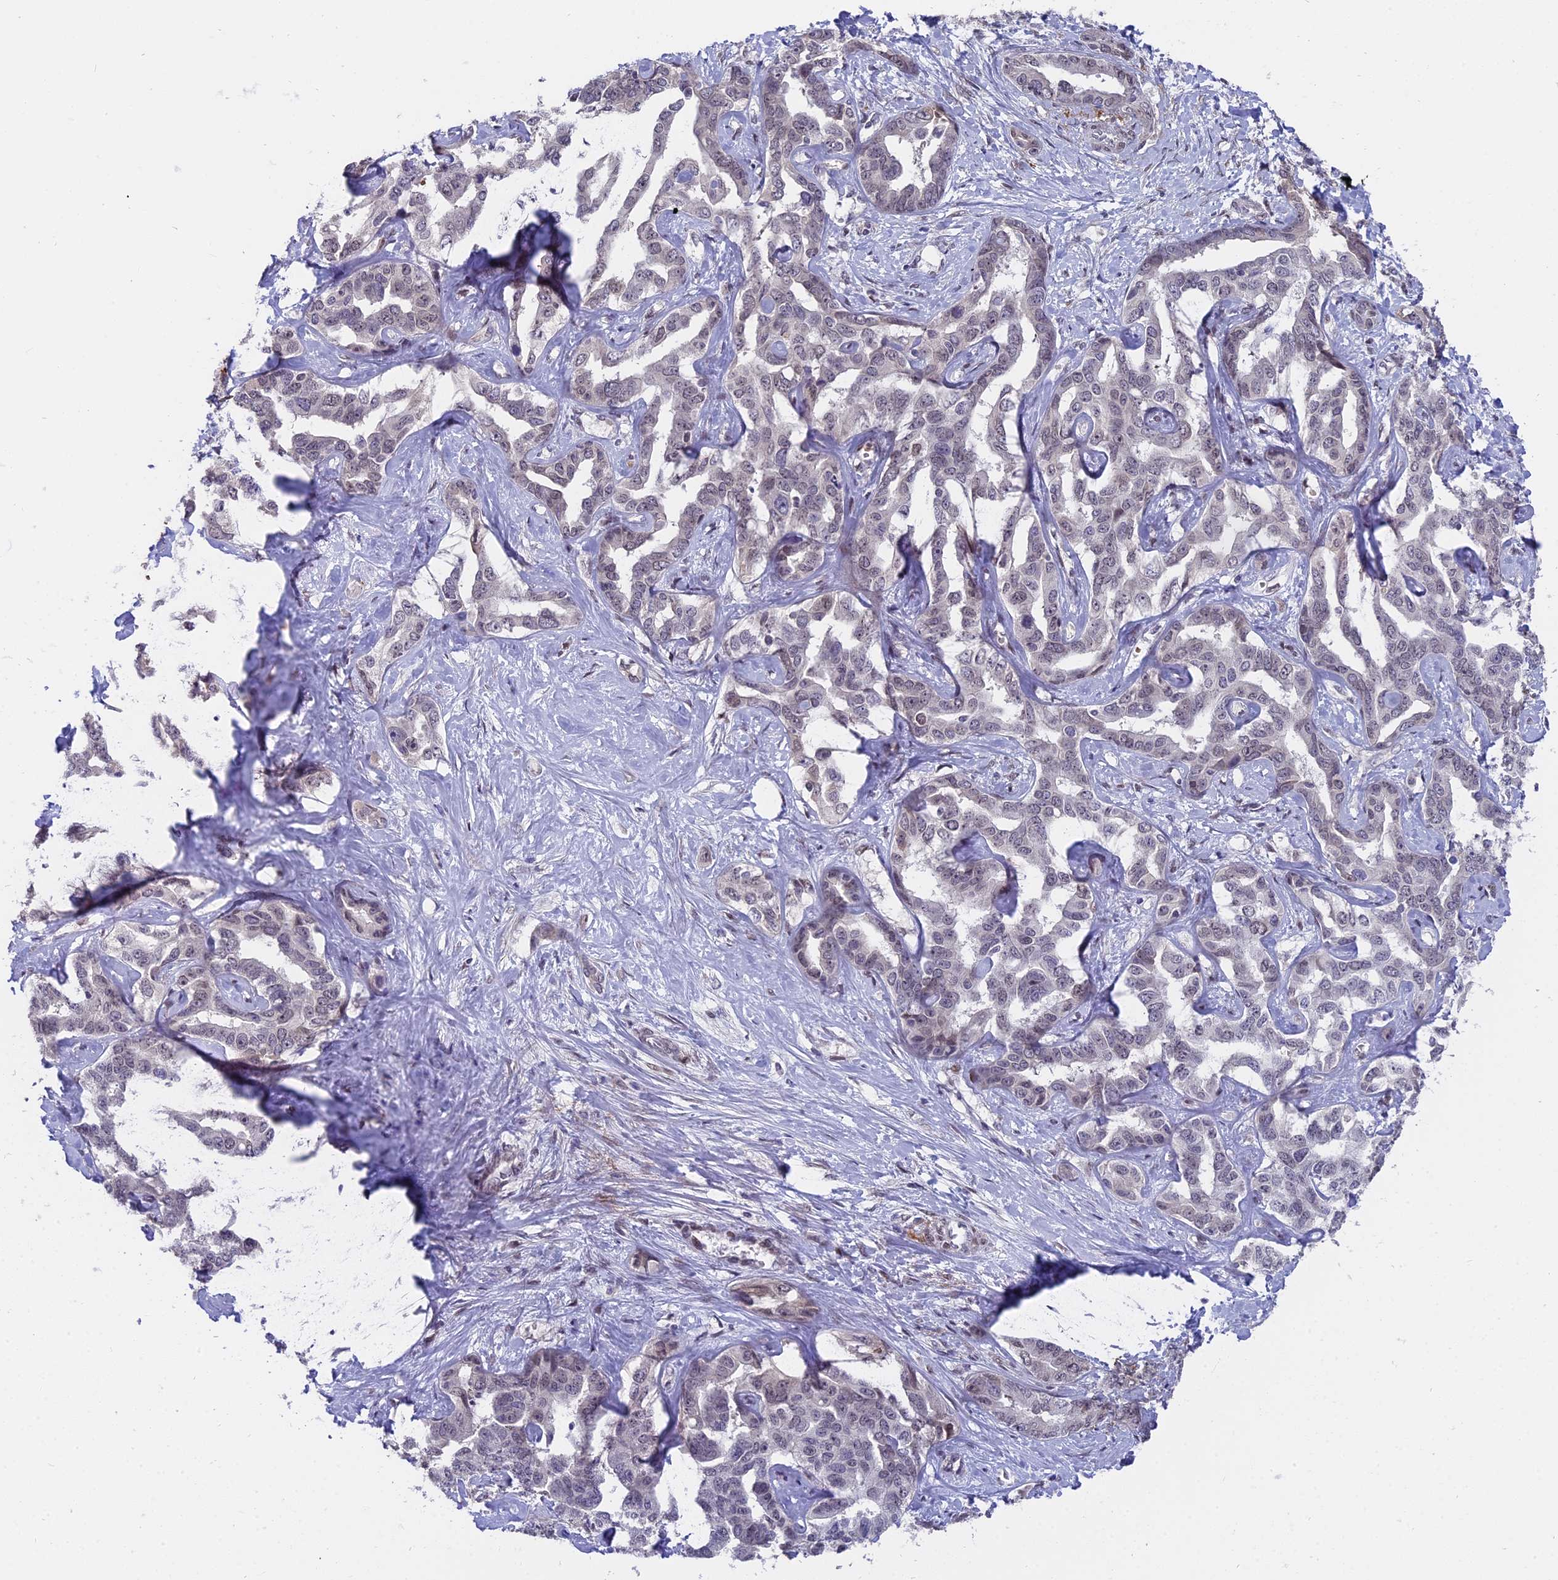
{"staining": {"intensity": "weak", "quantity": "<25%", "location": "nuclear"}, "tissue": "liver cancer", "cell_type": "Tumor cells", "image_type": "cancer", "snomed": [{"axis": "morphology", "description": "Cholangiocarcinoma"}, {"axis": "topography", "description": "Liver"}], "caption": "Immunohistochemistry photomicrograph of liver cancer stained for a protein (brown), which demonstrates no expression in tumor cells.", "gene": "PYGO1", "patient": {"sex": "male", "age": 59}}